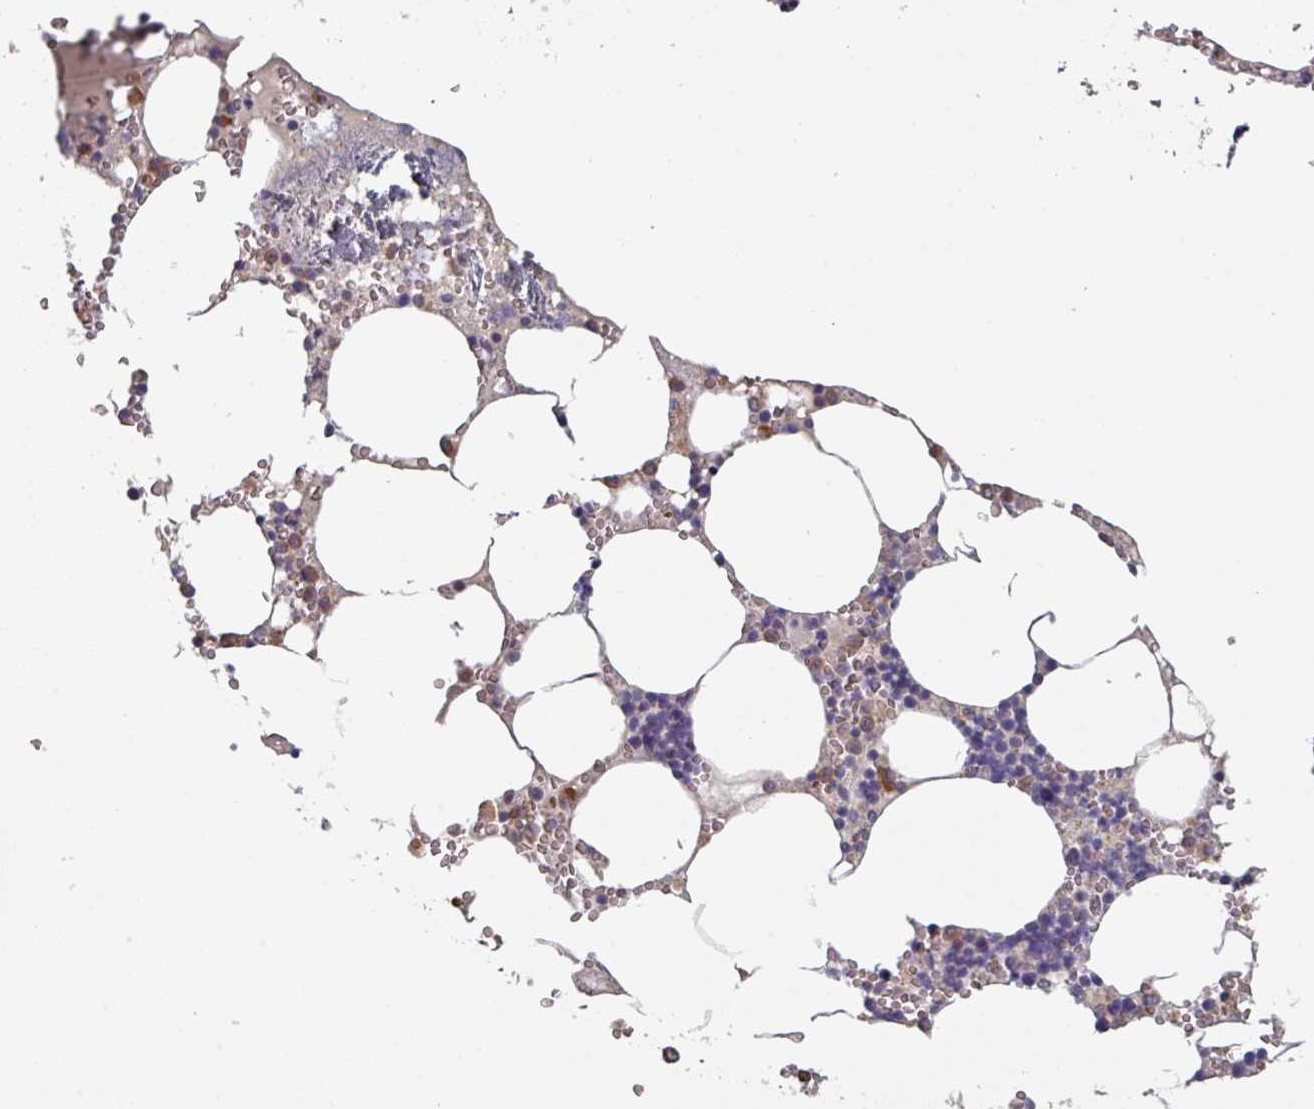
{"staining": {"intensity": "moderate", "quantity": "25%-75%", "location": "cytoplasmic/membranous"}, "tissue": "bone marrow", "cell_type": "Hematopoietic cells", "image_type": "normal", "snomed": [{"axis": "morphology", "description": "Normal tissue, NOS"}, {"axis": "topography", "description": "Bone marrow"}], "caption": "Immunohistochemical staining of unremarkable bone marrow exhibits moderate cytoplasmic/membranous protein expression in about 25%-75% of hematopoietic cells.", "gene": "PRAMEF7", "patient": {"sex": "male", "age": 54}}